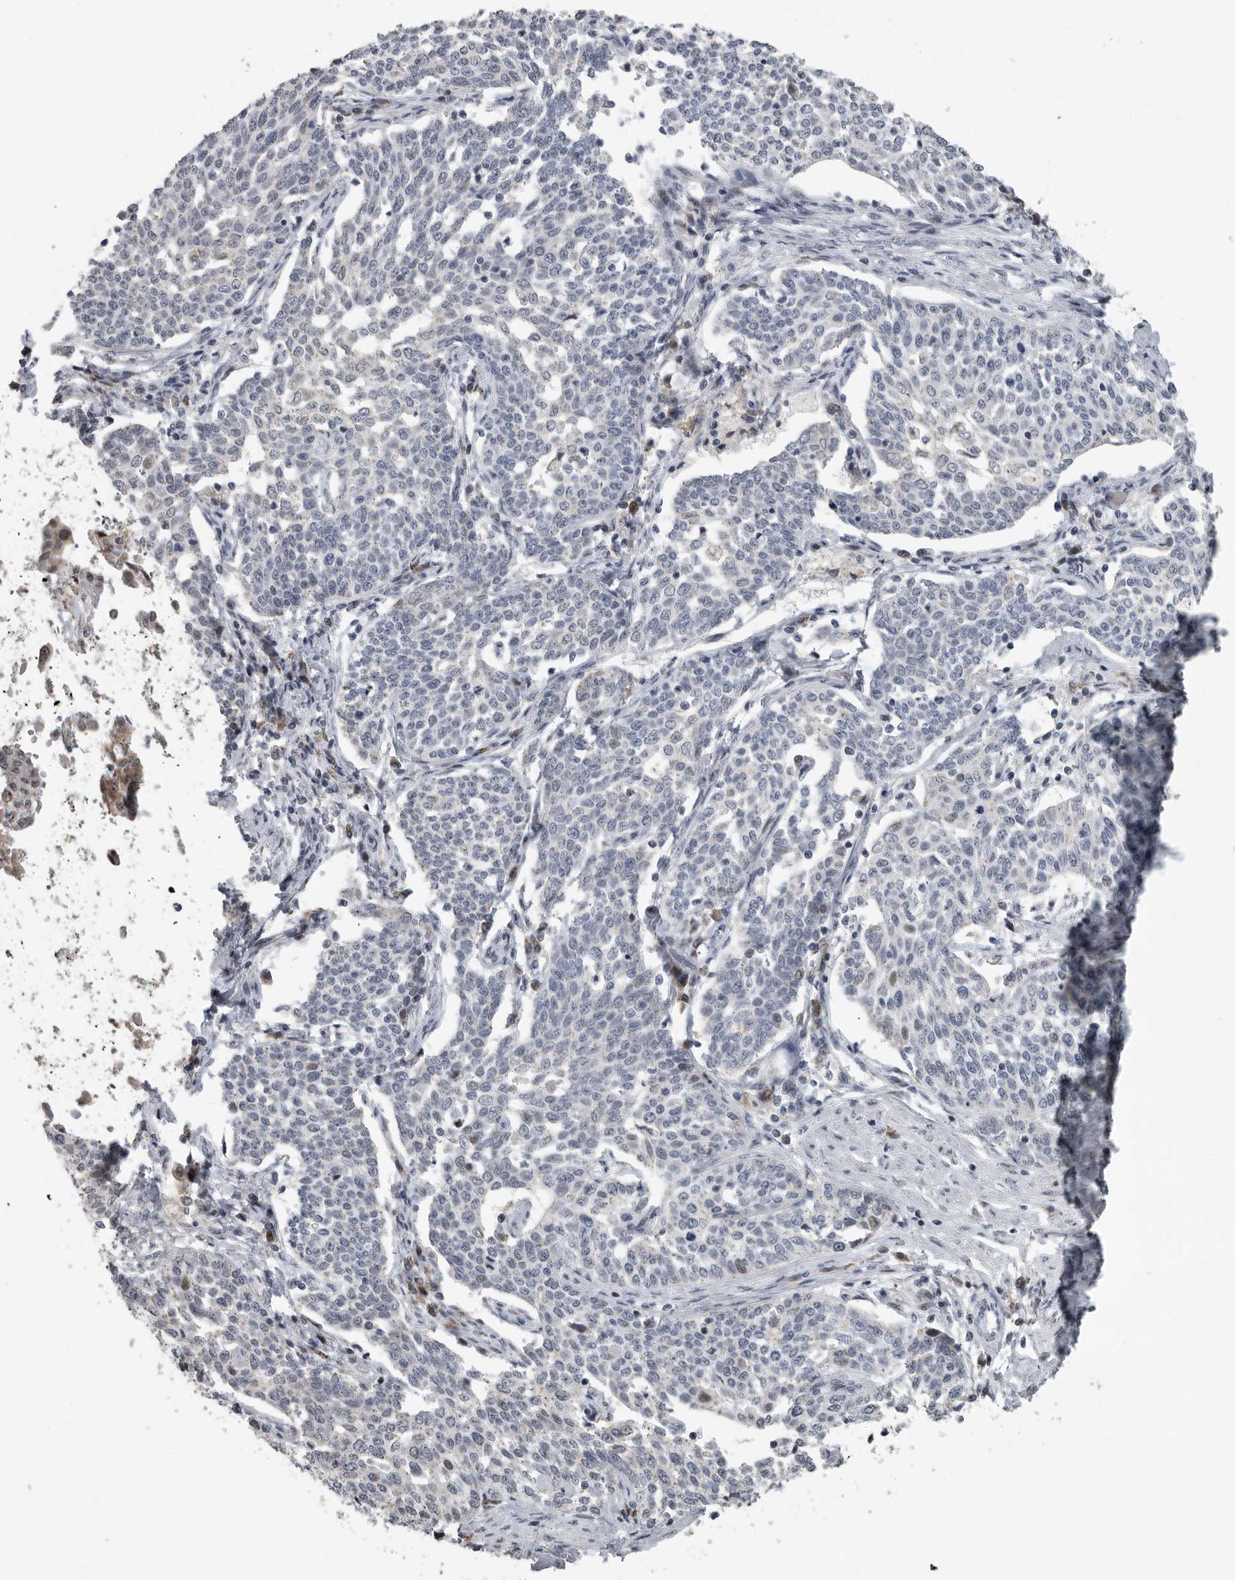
{"staining": {"intensity": "negative", "quantity": "none", "location": "none"}, "tissue": "cervical cancer", "cell_type": "Tumor cells", "image_type": "cancer", "snomed": [{"axis": "morphology", "description": "Squamous cell carcinoma, NOS"}, {"axis": "topography", "description": "Cervix"}], "caption": "An image of human cervical cancer is negative for staining in tumor cells.", "gene": "PCMTD1", "patient": {"sex": "female", "age": 34}}